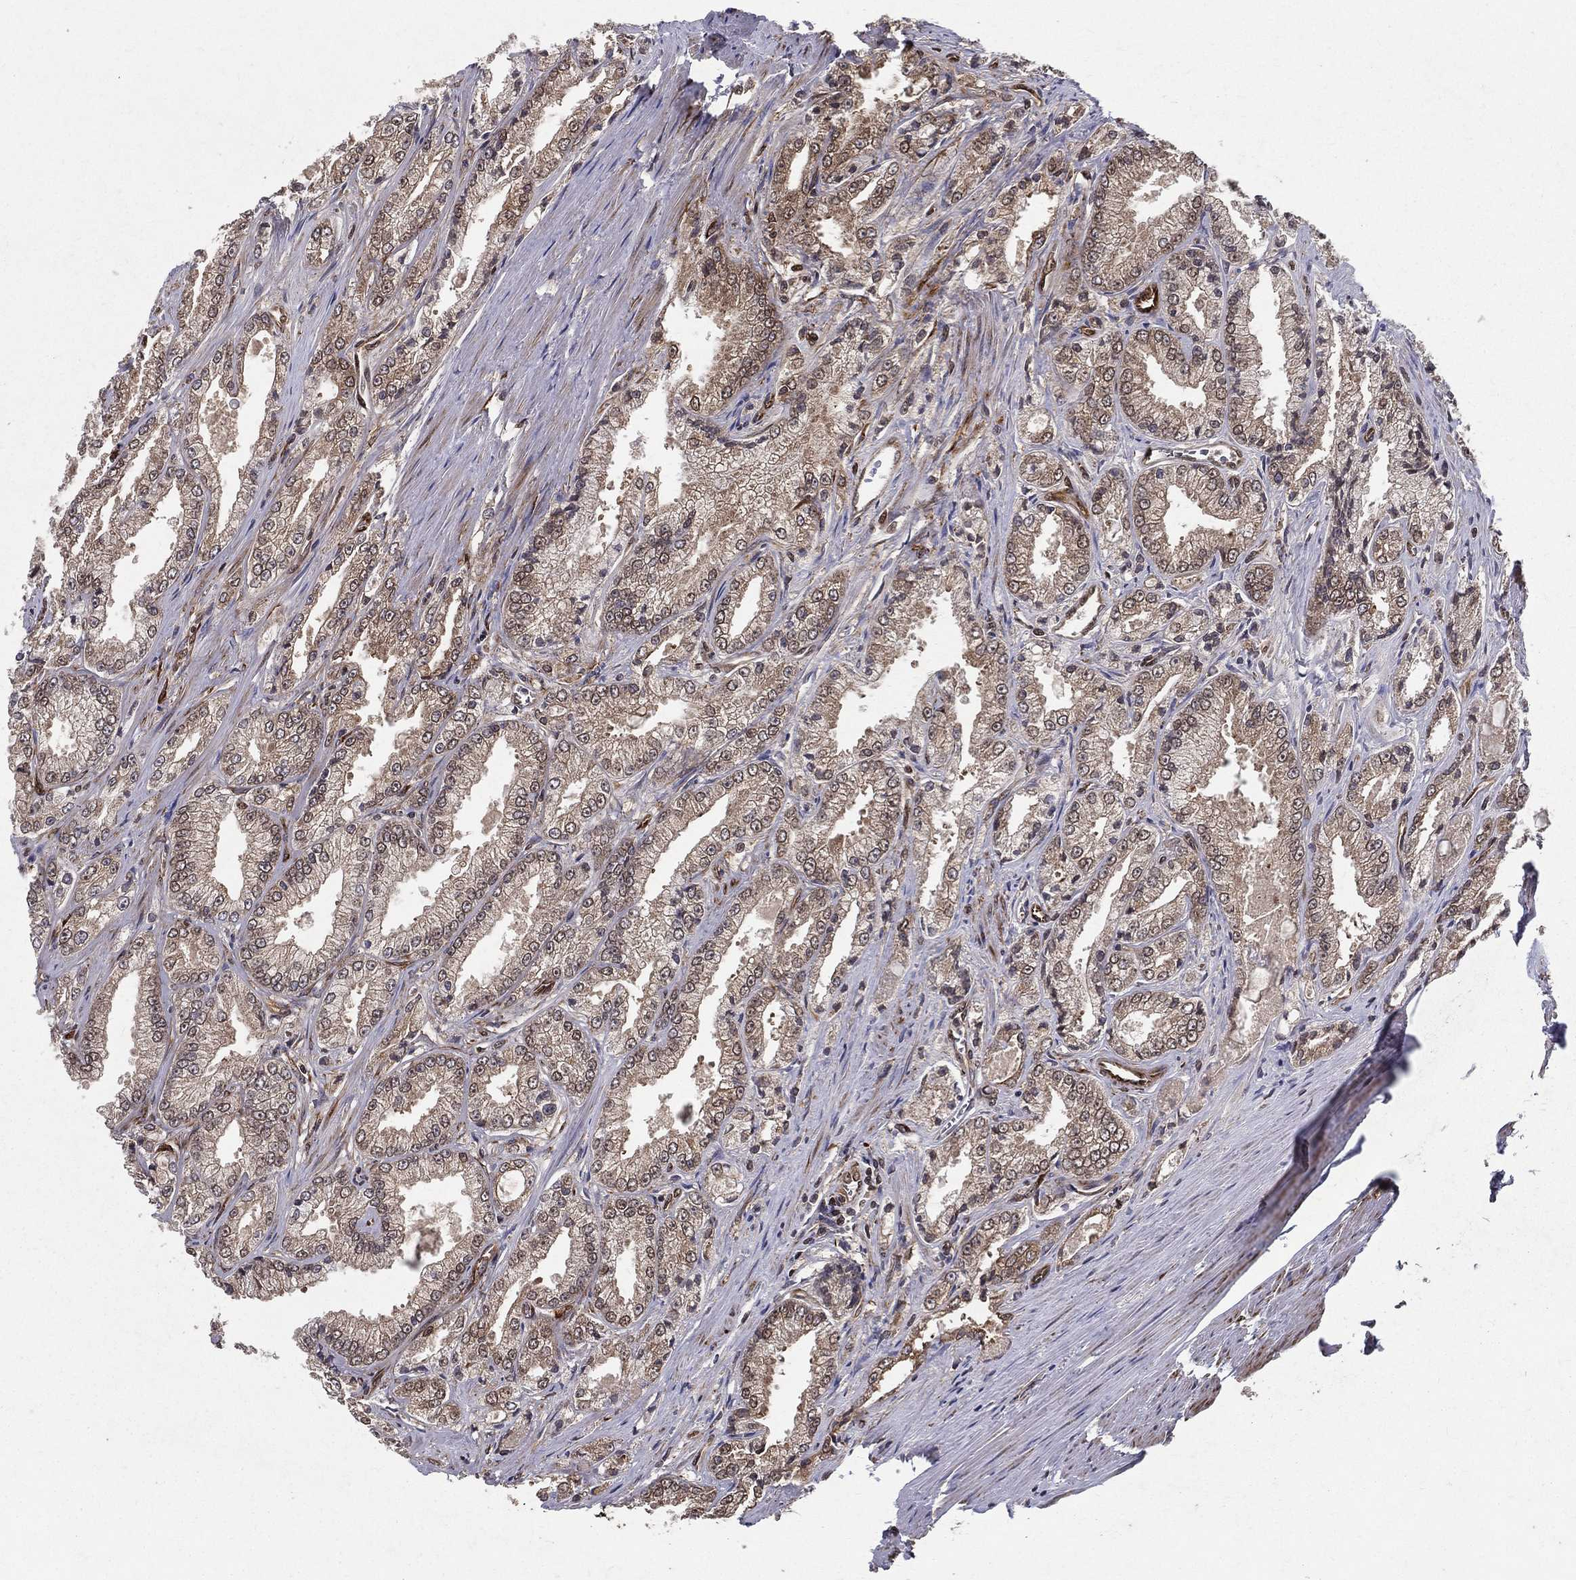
{"staining": {"intensity": "weak", "quantity": "<25%", "location": "cytoplasmic/membranous"}, "tissue": "prostate cancer", "cell_type": "Tumor cells", "image_type": "cancer", "snomed": [{"axis": "morphology", "description": "Adenocarcinoma, NOS"}, {"axis": "morphology", "description": "Adenocarcinoma, High grade"}, {"axis": "topography", "description": "Prostate"}], "caption": "Photomicrograph shows no protein staining in tumor cells of prostate cancer (adenocarcinoma) tissue.", "gene": "CERS2", "patient": {"sex": "male", "age": 70}}